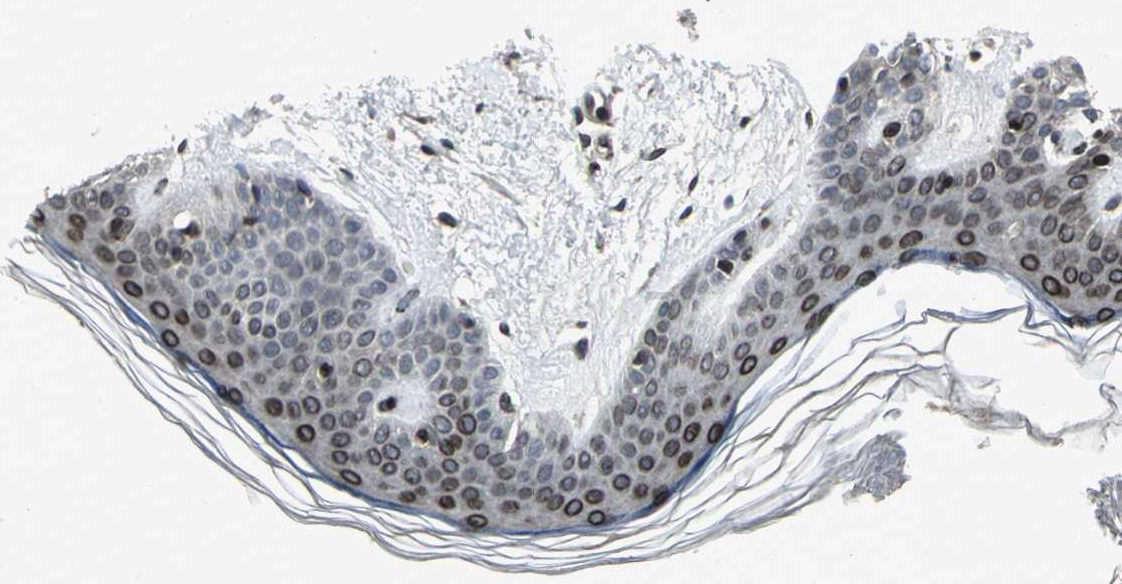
{"staining": {"intensity": "strong", "quantity": ">75%", "location": "cytoplasmic/membranous,nuclear"}, "tissue": "skin", "cell_type": "Fibroblasts", "image_type": "normal", "snomed": [{"axis": "morphology", "description": "Normal tissue, NOS"}, {"axis": "topography", "description": "Skin"}], "caption": "IHC staining of unremarkable skin, which exhibits high levels of strong cytoplasmic/membranous,nuclear staining in about >75% of fibroblasts indicating strong cytoplasmic/membranous,nuclear protein staining. The staining was performed using DAB (brown) for protein detection and nuclei were counterstained in hematoxylin (blue).", "gene": "SH2B3", "patient": {"sex": "female", "age": 56}}